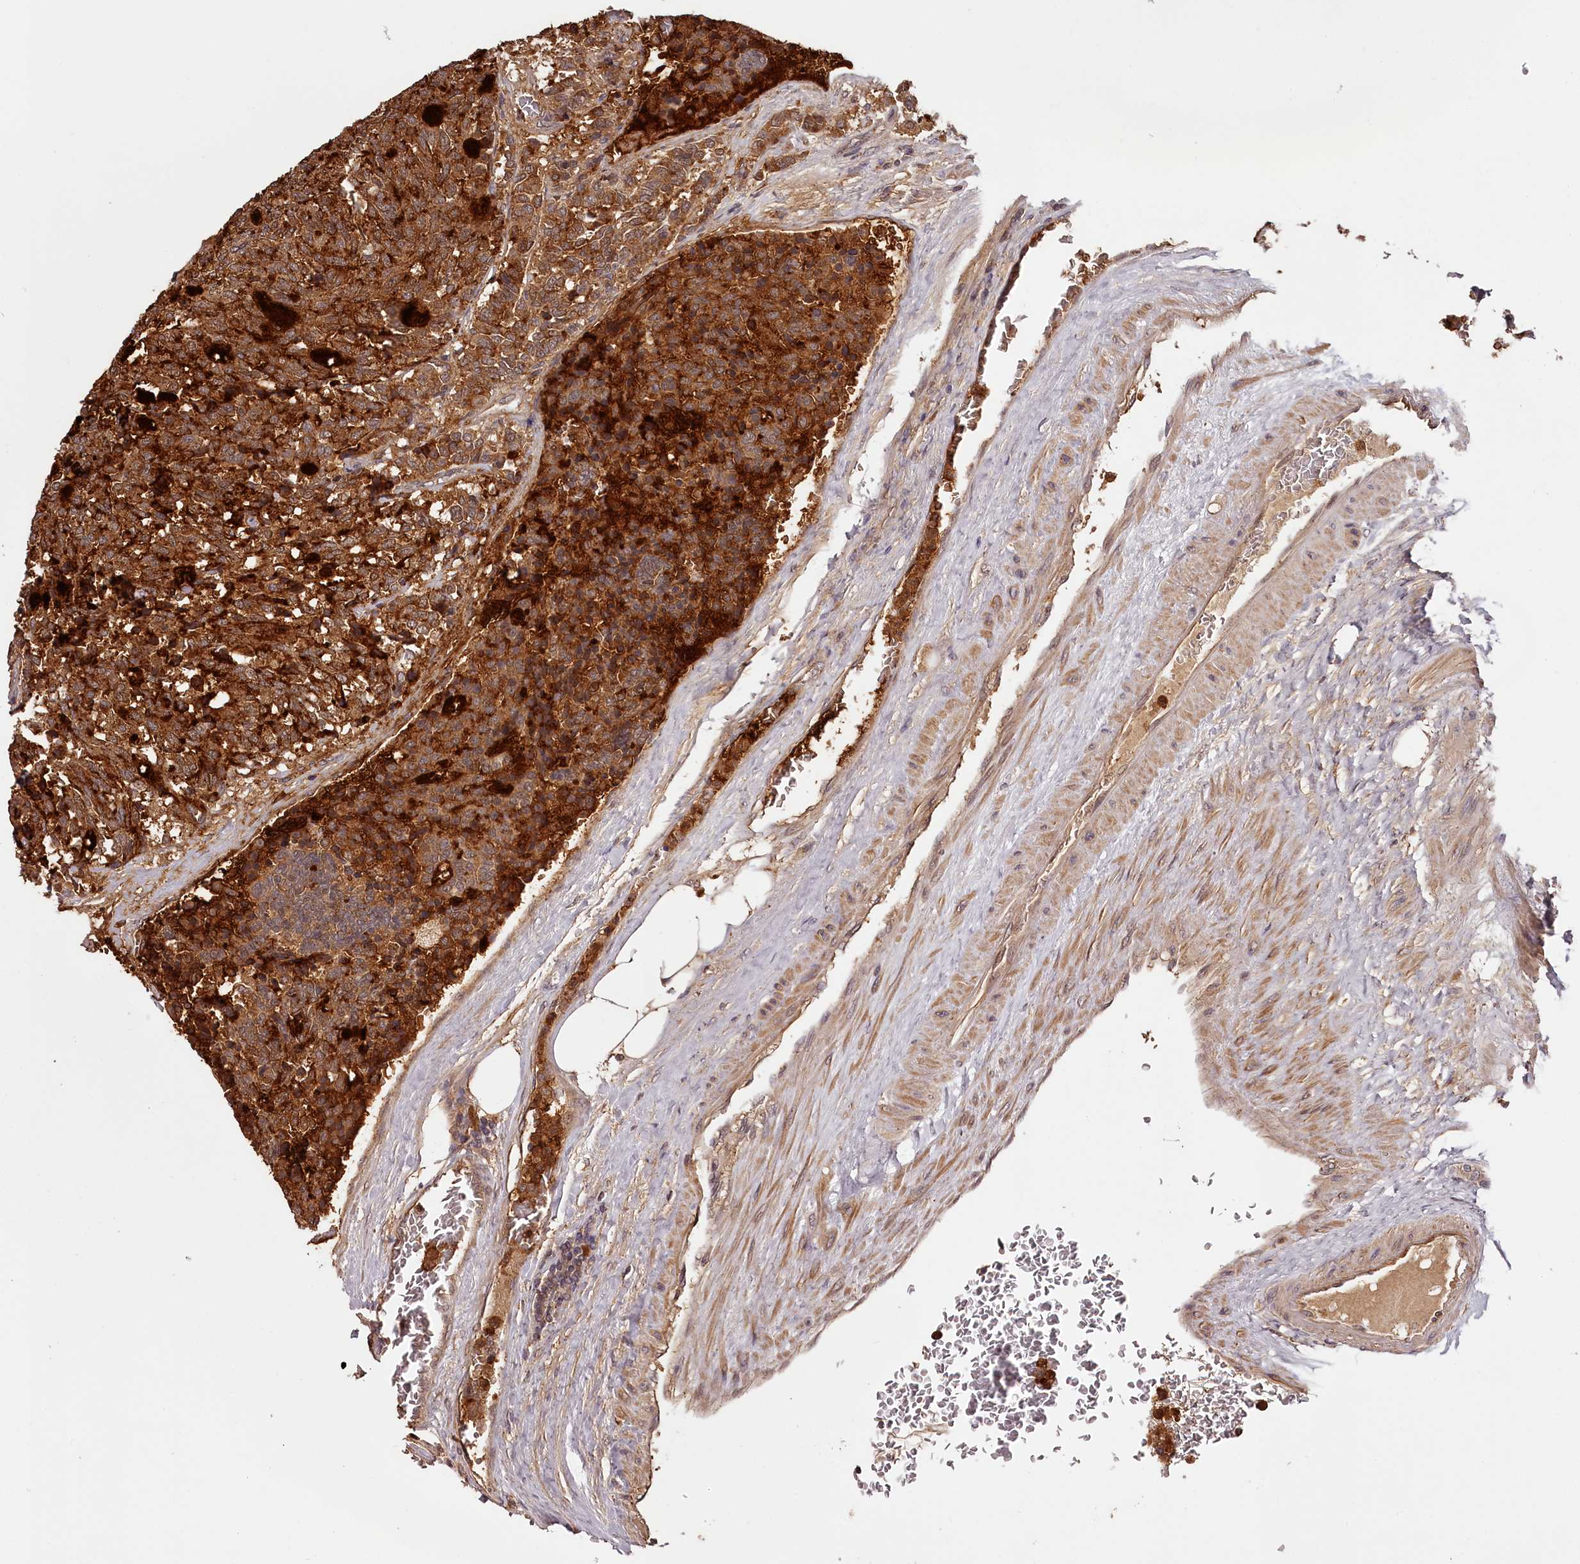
{"staining": {"intensity": "strong", "quantity": ">75%", "location": "cytoplasmic/membranous"}, "tissue": "carcinoid", "cell_type": "Tumor cells", "image_type": "cancer", "snomed": [{"axis": "morphology", "description": "Carcinoid, malignant, NOS"}, {"axis": "topography", "description": "Pancreas"}], "caption": "Carcinoid tissue displays strong cytoplasmic/membranous positivity in approximately >75% of tumor cells The staining was performed using DAB (3,3'-diaminobenzidine) to visualize the protein expression in brown, while the nuclei were stained in blue with hematoxylin (Magnification: 20x).", "gene": "TTC12", "patient": {"sex": "female", "age": 54}}